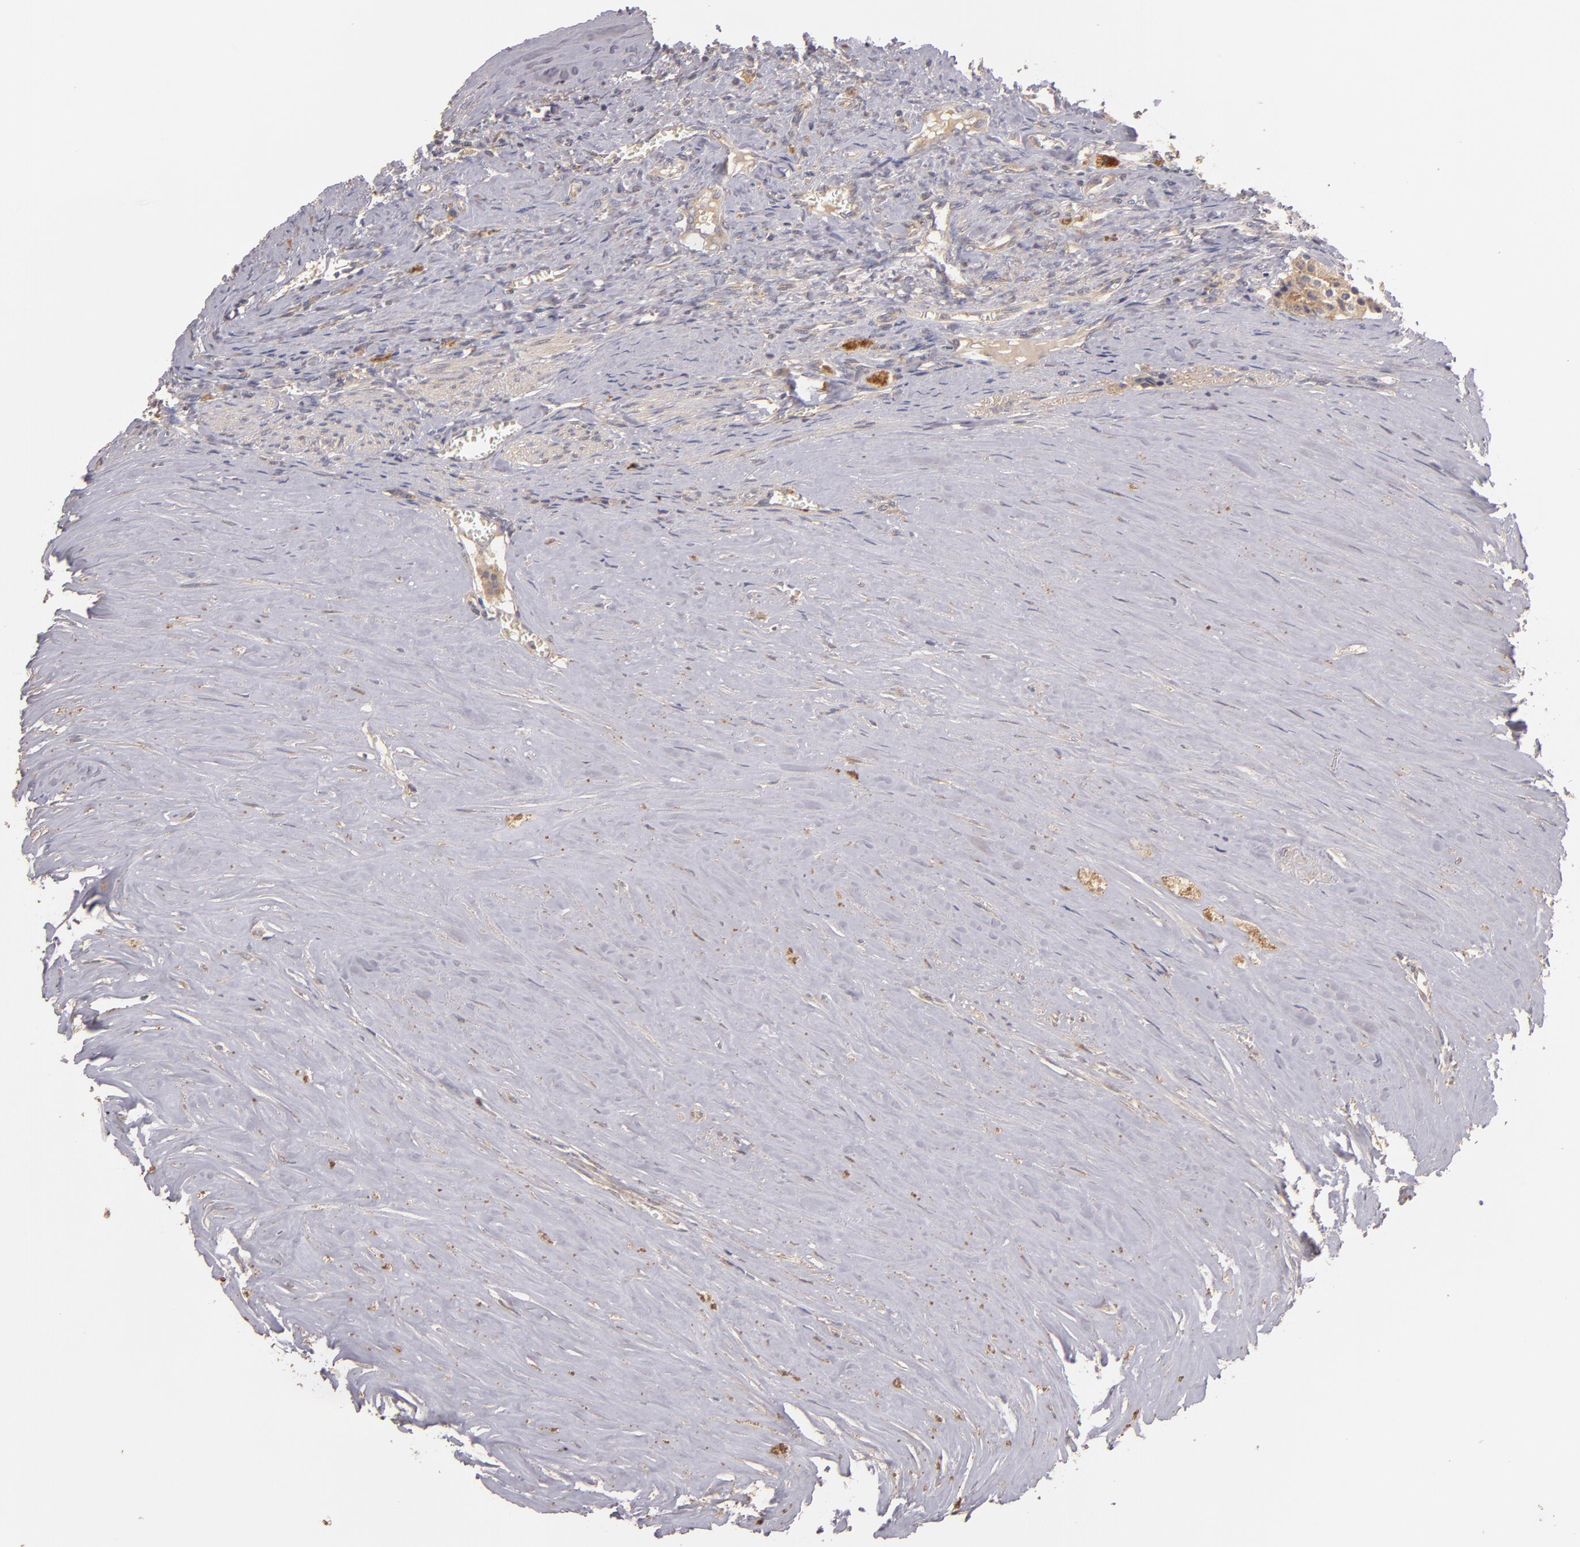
{"staining": {"intensity": "moderate", "quantity": ">75%", "location": "cytoplasmic/membranous"}, "tissue": "carcinoid", "cell_type": "Tumor cells", "image_type": "cancer", "snomed": [{"axis": "morphology", "description": "Carcinoid, malignant, NOS"}, {"axis": "topography", "description": "Small intestine"}], "caption": "This image exhibits immunohistochemistry staining of human malignant carcinoid, with medium moderate cytoplasmic/membranous expression in about >75% of tumor cells.", "gene": "UPF3B", "patient": {"sex": "male", "age": 63}}